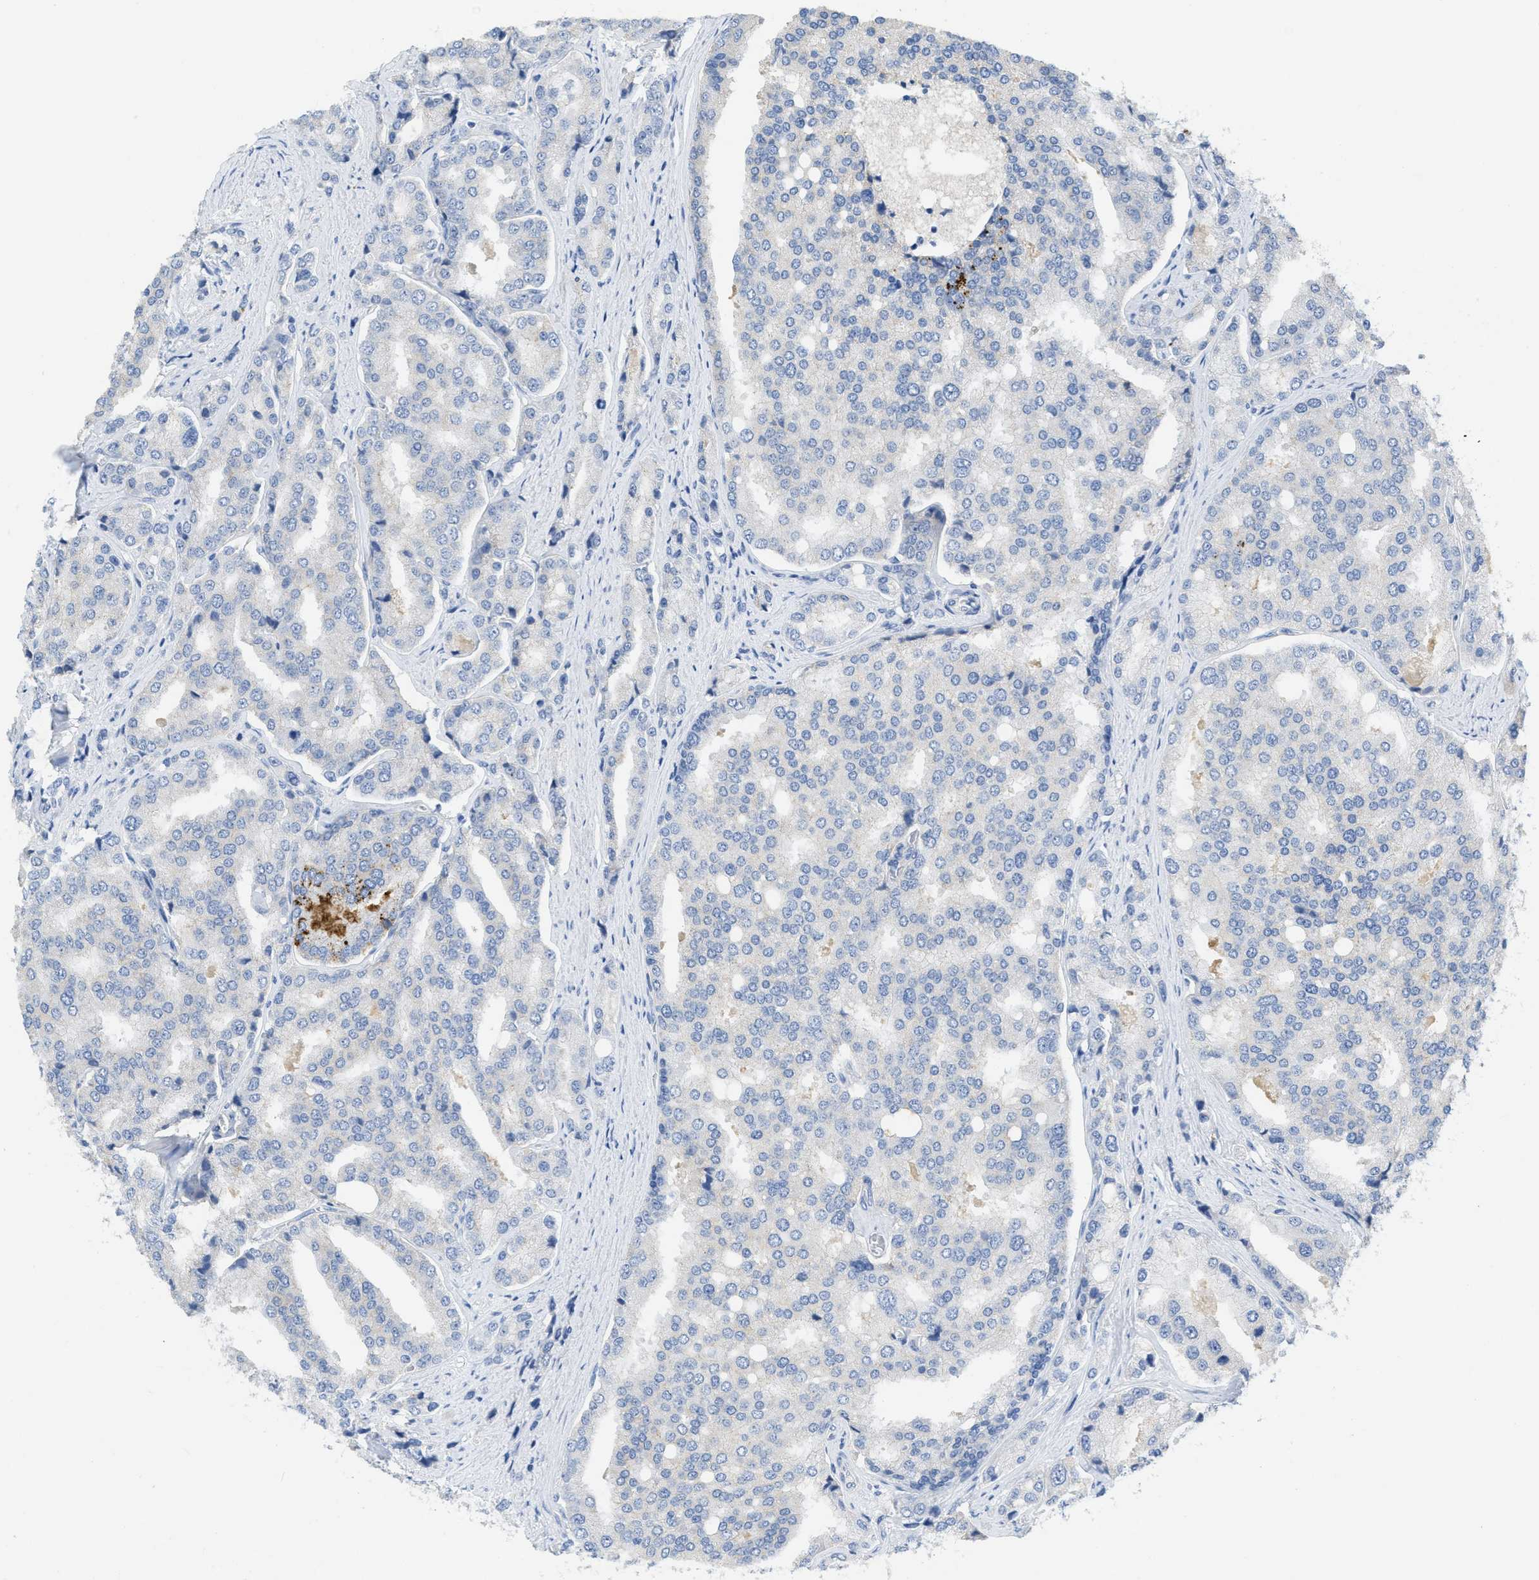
{"staining": {"intensity": "negative", "quantity": "none", "location": "none"}, "tissue": "prostate cancer", "cell_type": "Tumor cells", "image_type": "cancer", "snomed": [{"axis": "morphology", "description": "Adenocarcinoma, High grade"}, {"axis": "topography", "description": "Prostate"}], "caption": "A micrograph of human prostate cancer is negative for staining in tumor cells.", "gene": "CNNM4", "patient": {"sex": "male", "age": 50}}